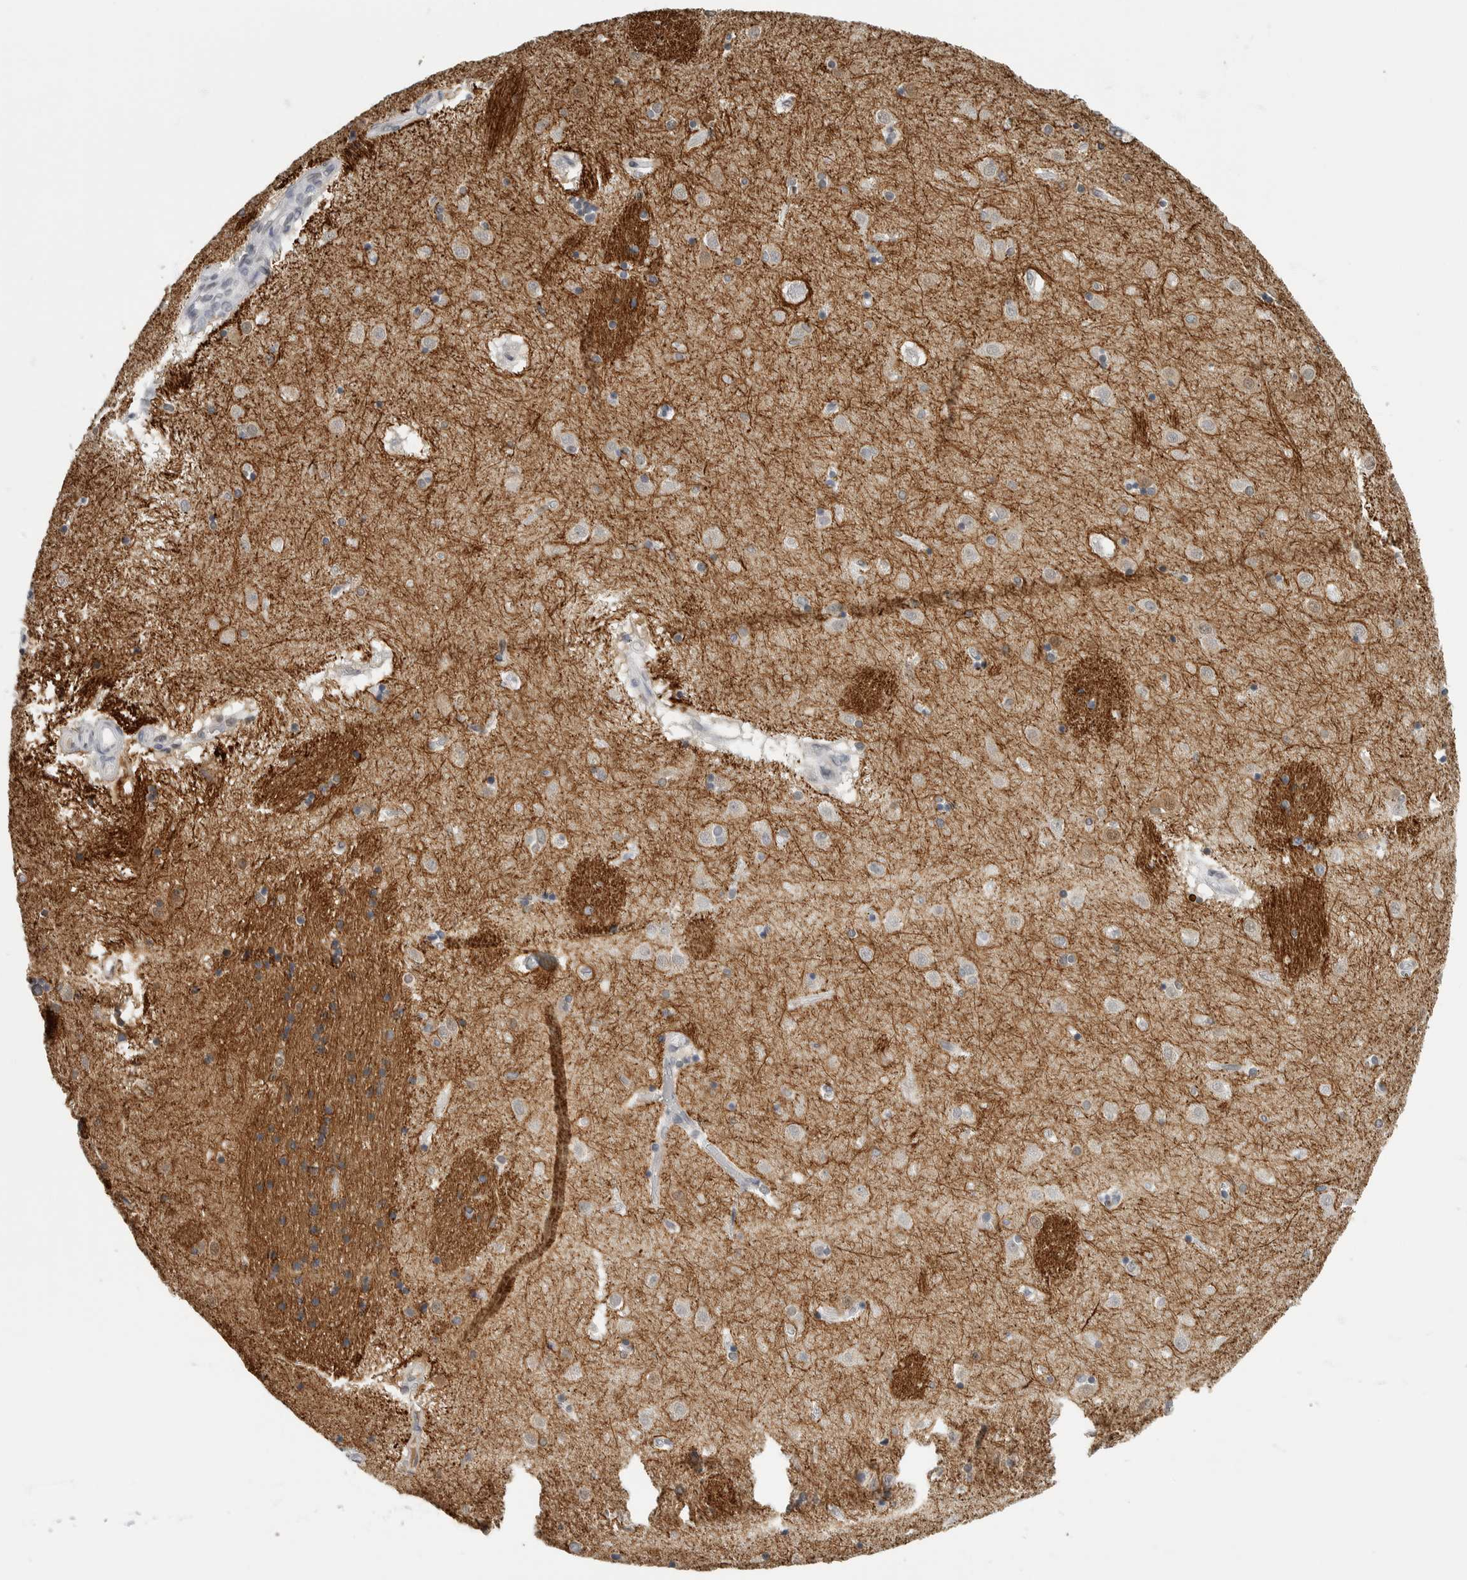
{"staining": {"intensity": "negative", "quantity": "none", "location": "none"}, "tissue": "caudate", "cell_type": "Glial cells", "image_type": "normal", "snomed": [{"axis": "morphology", "description": "Normal tissue, NOS"}, {"axis": "topography", "description": "Lateral ventricle wall"}], "caption": "Glial cells are negative for brown protein staining in benign caudate. (Immunohistochemistry, brightfield microscopy, high magnification).", "gene": "NEFM", "patient": {"sex": "male", "age": 70}}